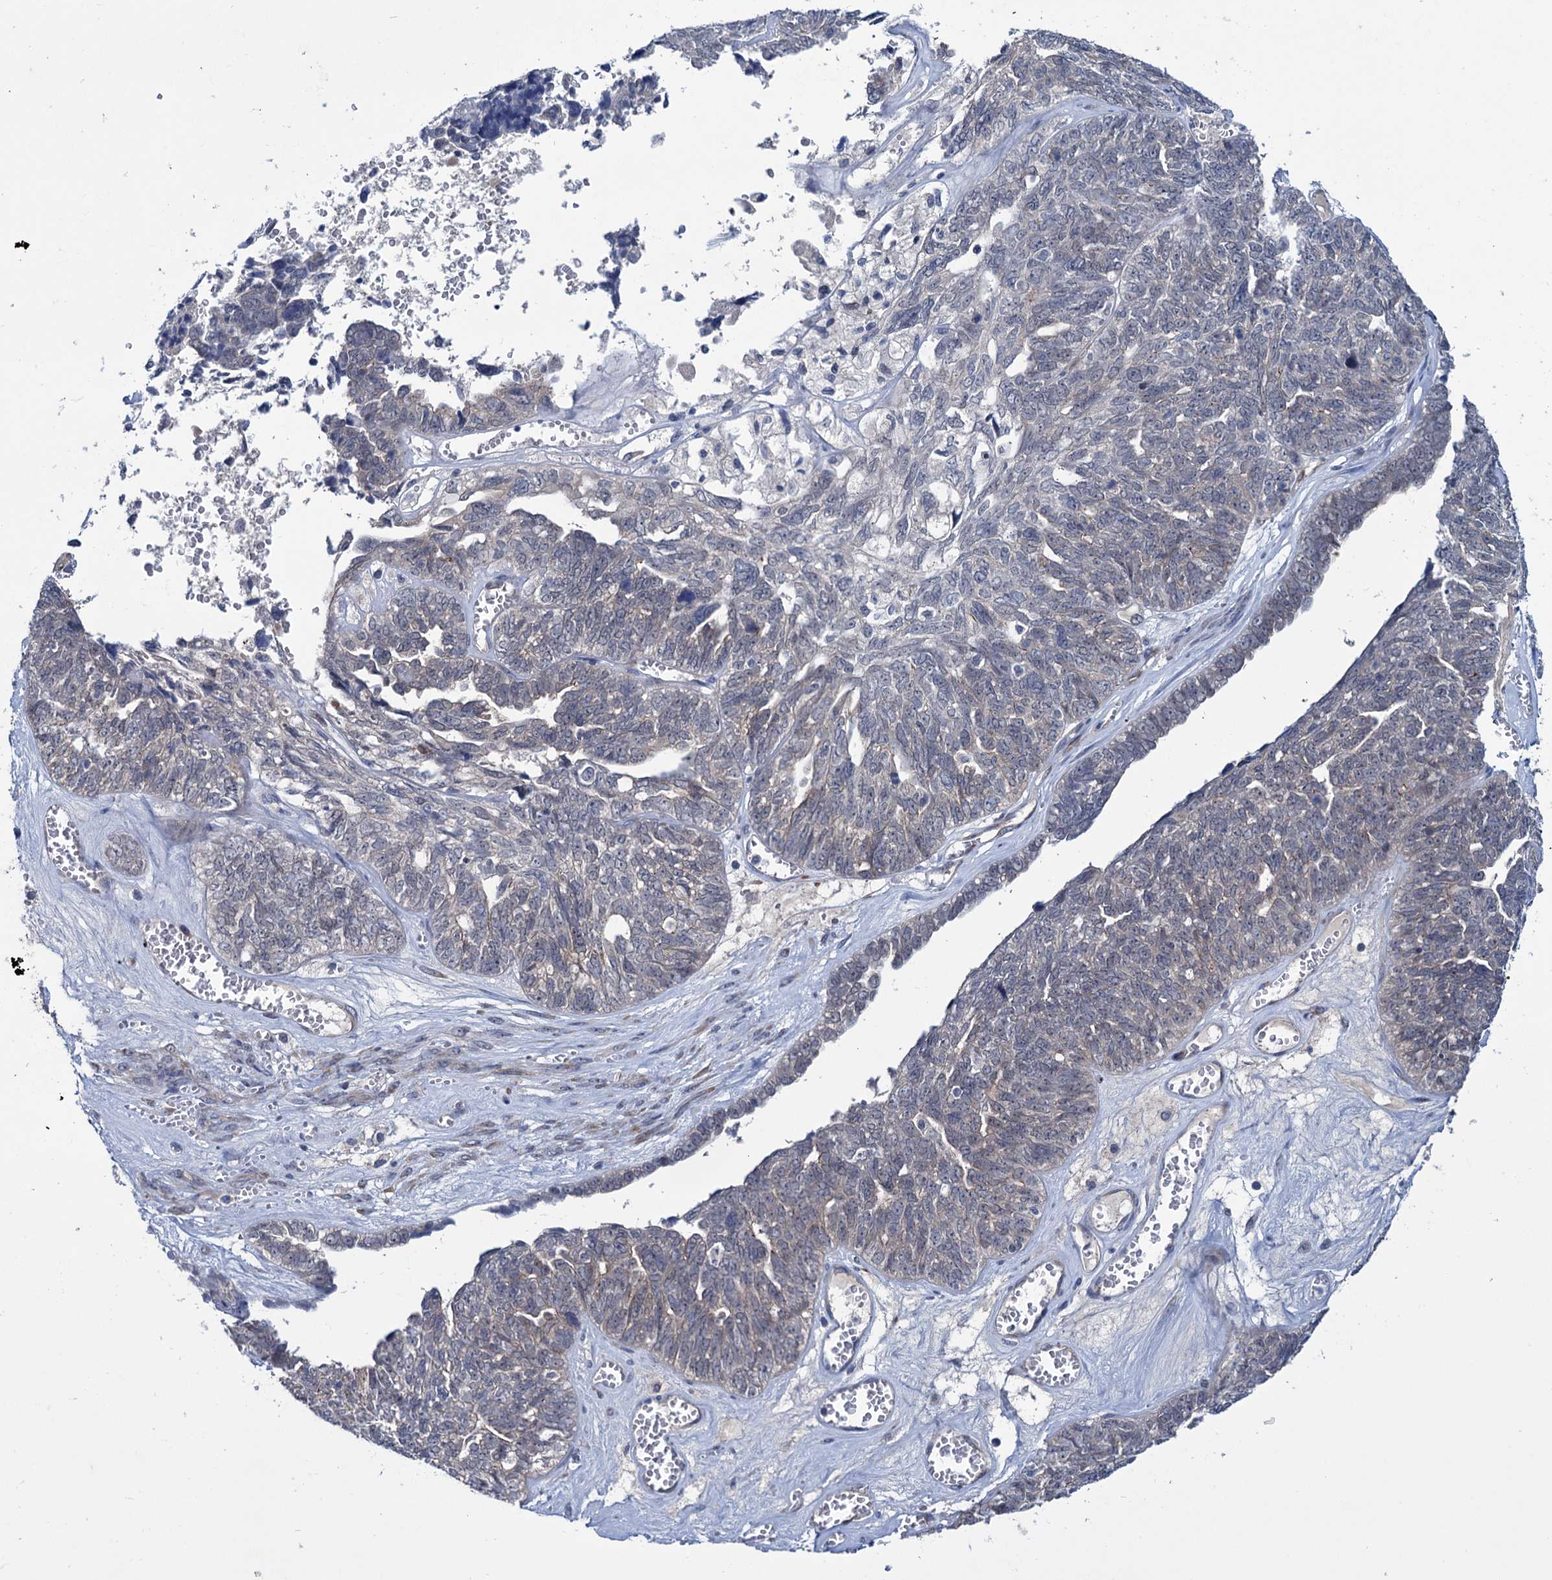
{"staining": {"intensity": "negative", "quantity": "none", "location": "none"}, "tissue": "ovarian cancer", "cell_type": "Tumor cells", "image_type": "cancer", "snomed": [{"axis": "morphology", "description": "Cystadenocarcinoma, serous, NOS"}, {"axis": "topography", "description": "Ovary"}], "caption": "Tumor cells are negative for brown protein staining in ovarian serous cystadenocarcinoma. (Immunohistochemistry, brightfield microscopy, high magnification).", "gene": "EYA4", "patient": {"sex": "female", "age": 79}}